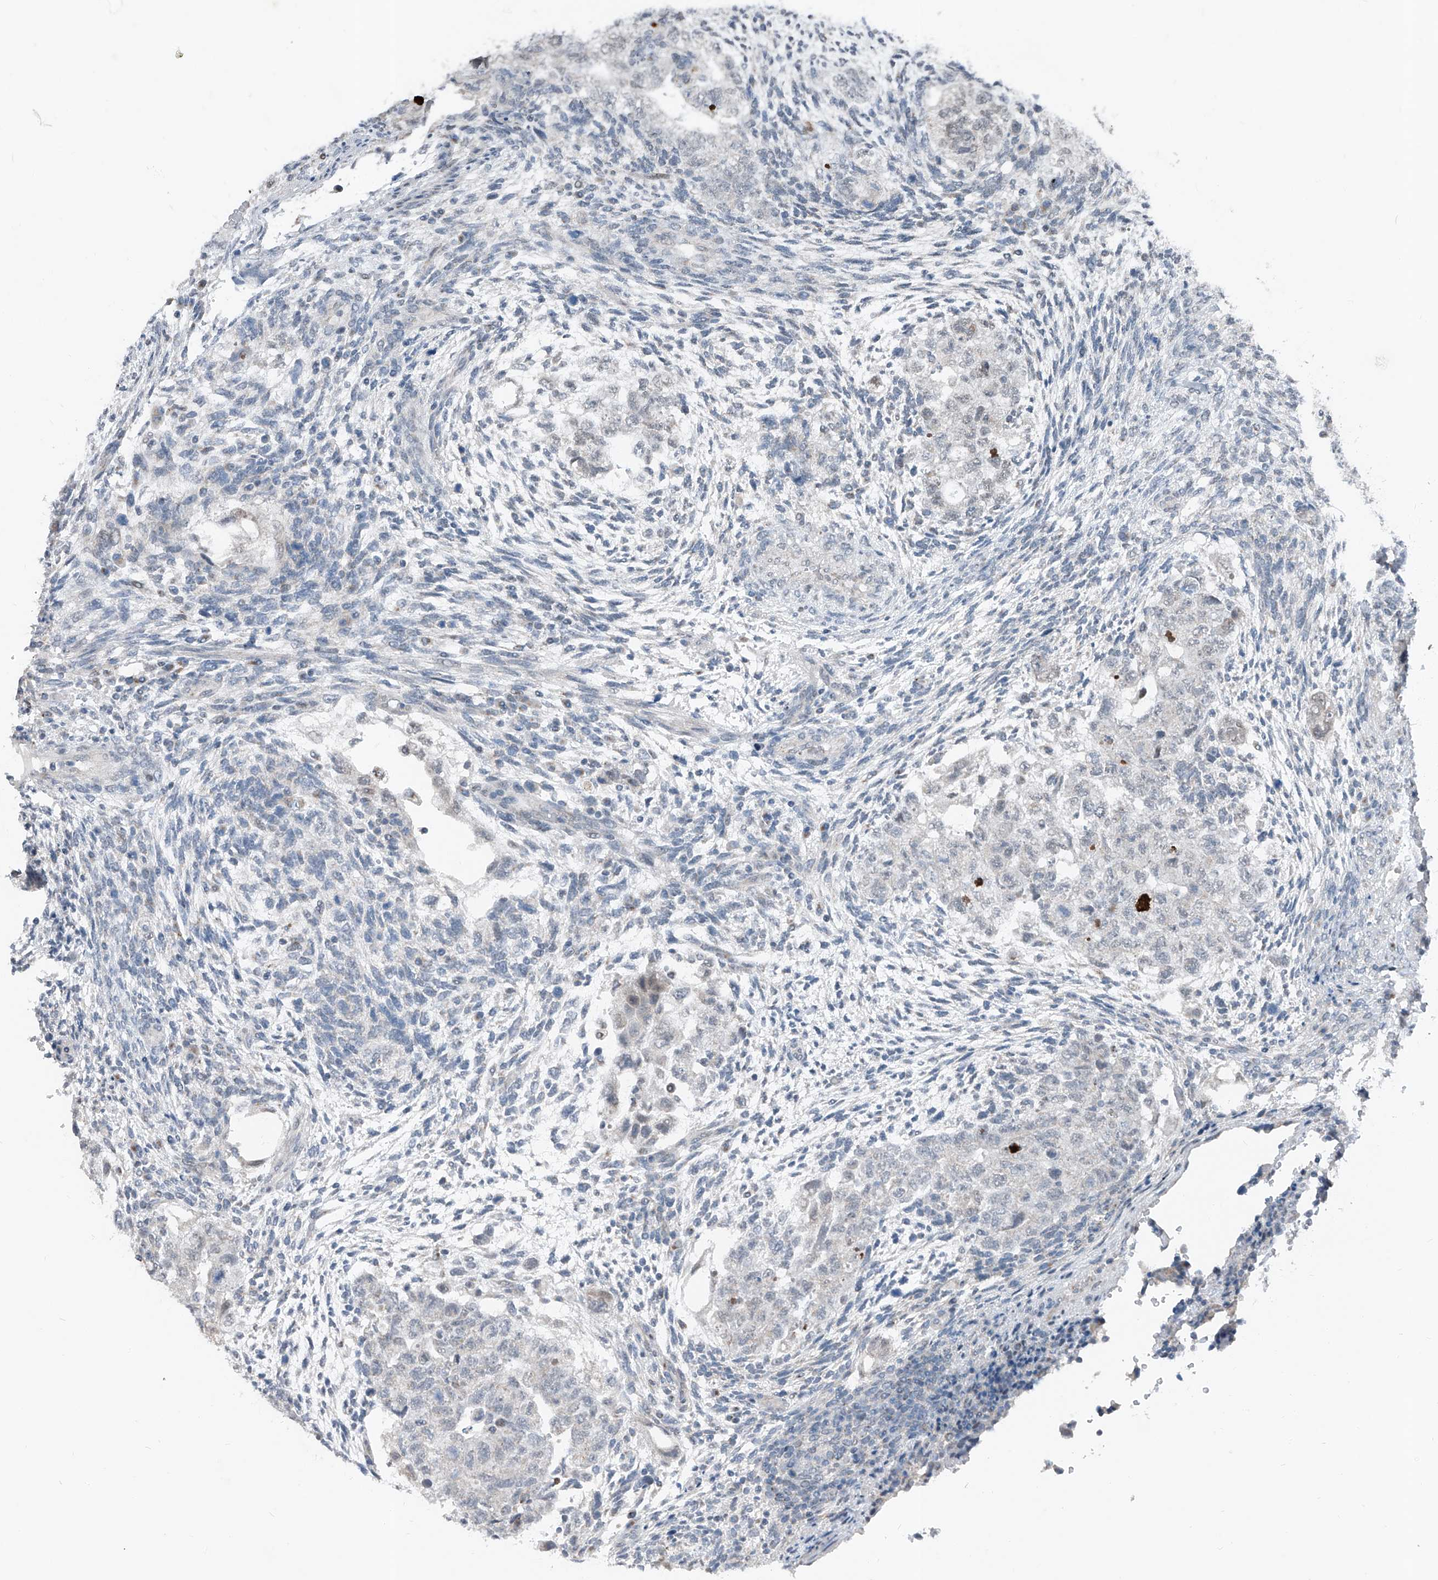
{"staining": {"intensity": "negative", "quantity": "none", "location": "none"}, "tissue": "testis cancer", "cell_type": "Tumor cells", "image_type": "cancer", "snomed": [{"axis": "morphology", "description": "Normal tissue, NOS"}, {"axis": "morphology", "description": "Carcinoma, Embryonal, NOS"}, {"axis": "topography", "description": "Testis"}], "caption": "High magnification brightfield microscopy of testis embryonal carcinoma stained with DAB (brown) and counterstained with hematoxylin (blue): tumor cells show no significant staining.", "gene": "DYRK1B", "patient": {"sex": "male", "age": 36}}